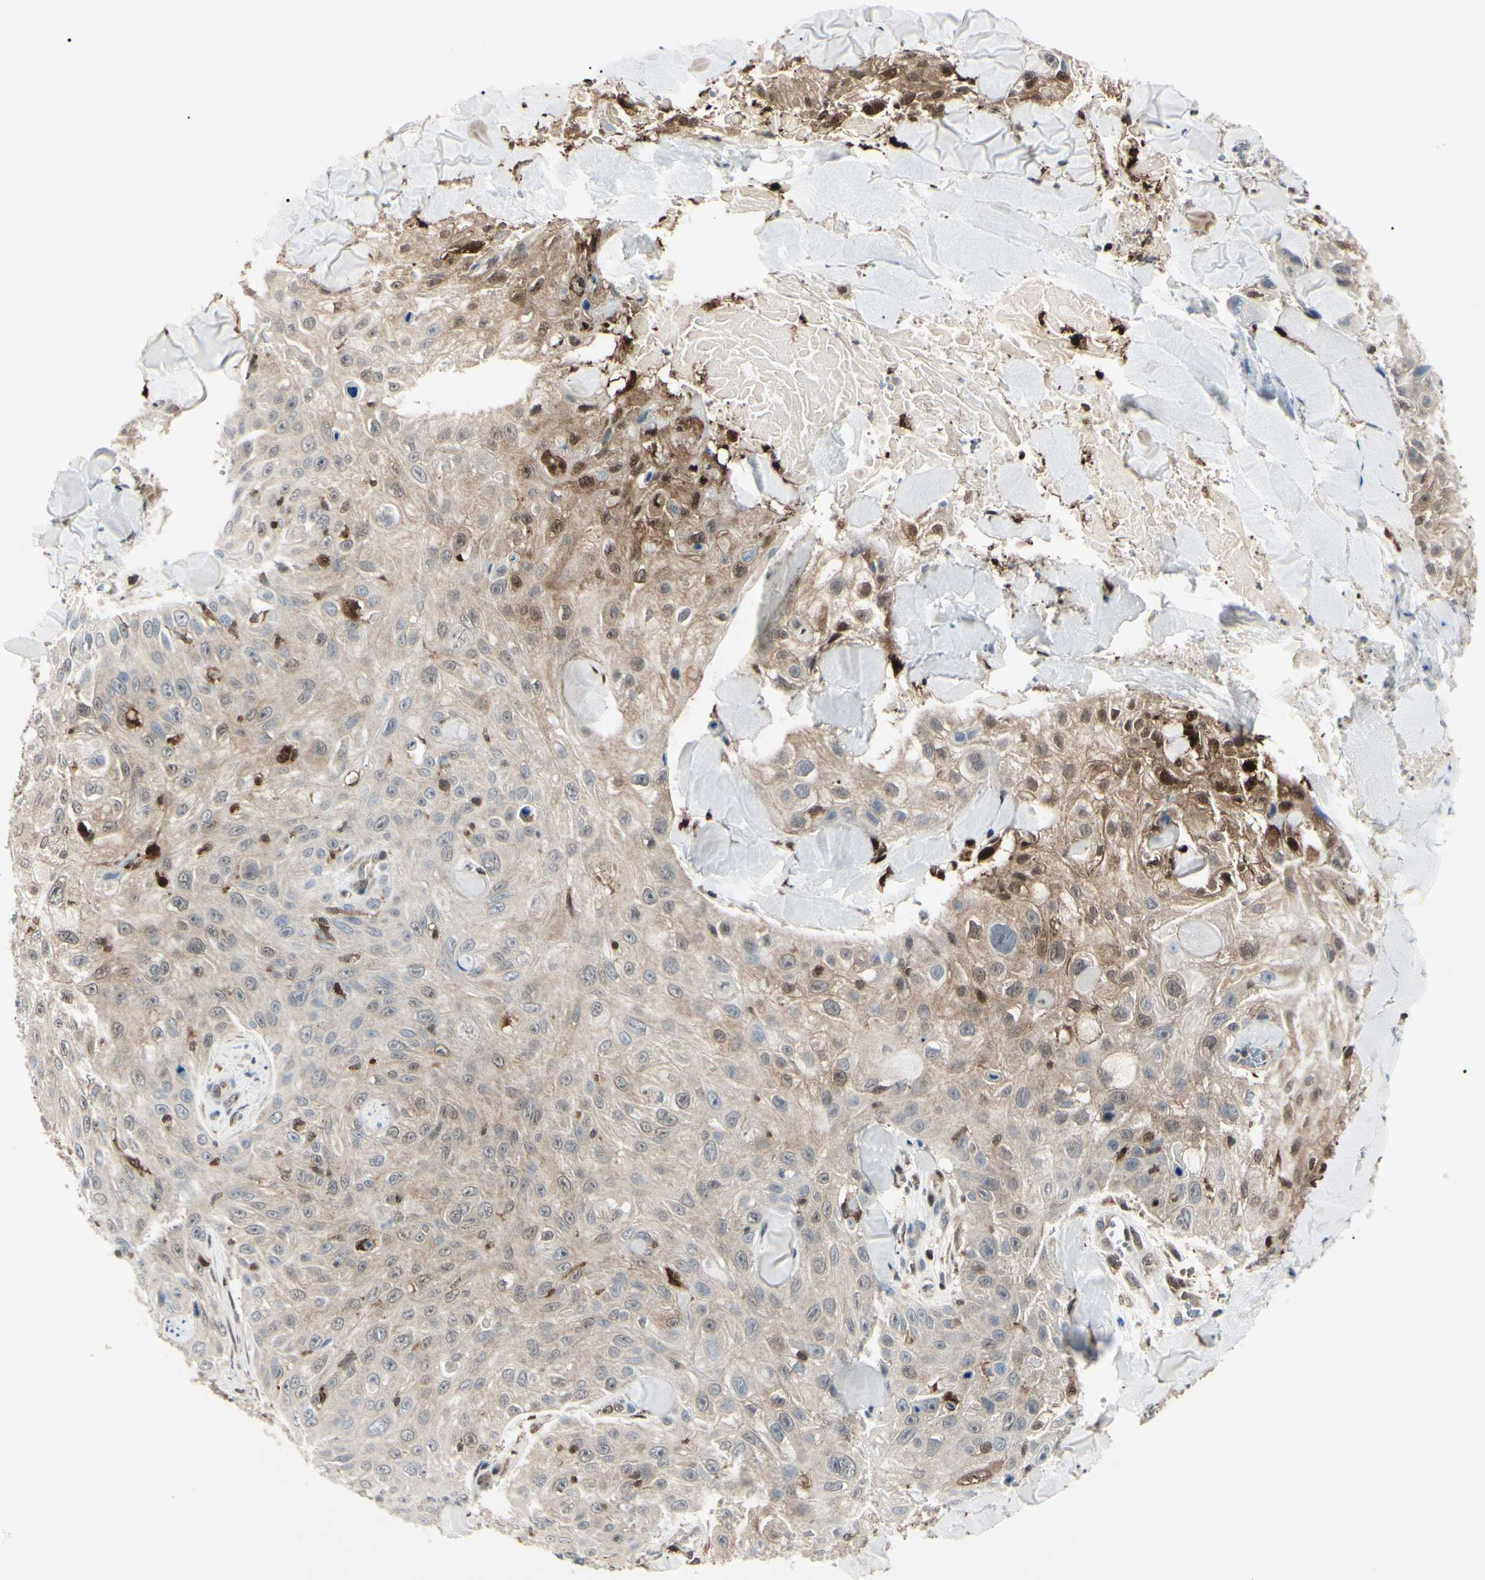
{"staining": {"intensity": "moderate", "quantity": "25%-75%", "location": "cytoplasmic/membranous,nuclear"}, "tissue": "skin cancer", "cell_type": "Tumor cells", "image_type": "cancer", "snomed": [{"axis": "morphology", "description": "Squamous cell carcinoma, NOS"}, {"axis": "topography", "description": "Skin"}], "caption": "An IHC micrograph of neoplastic tissue is shown. Protein staining in brown shows moderate cytoplasmic/membranous and nuclear positivity in skin cancer within tumor cells.", "gene": "PGK1", "patient": {"sex": "male", "age": 86}}